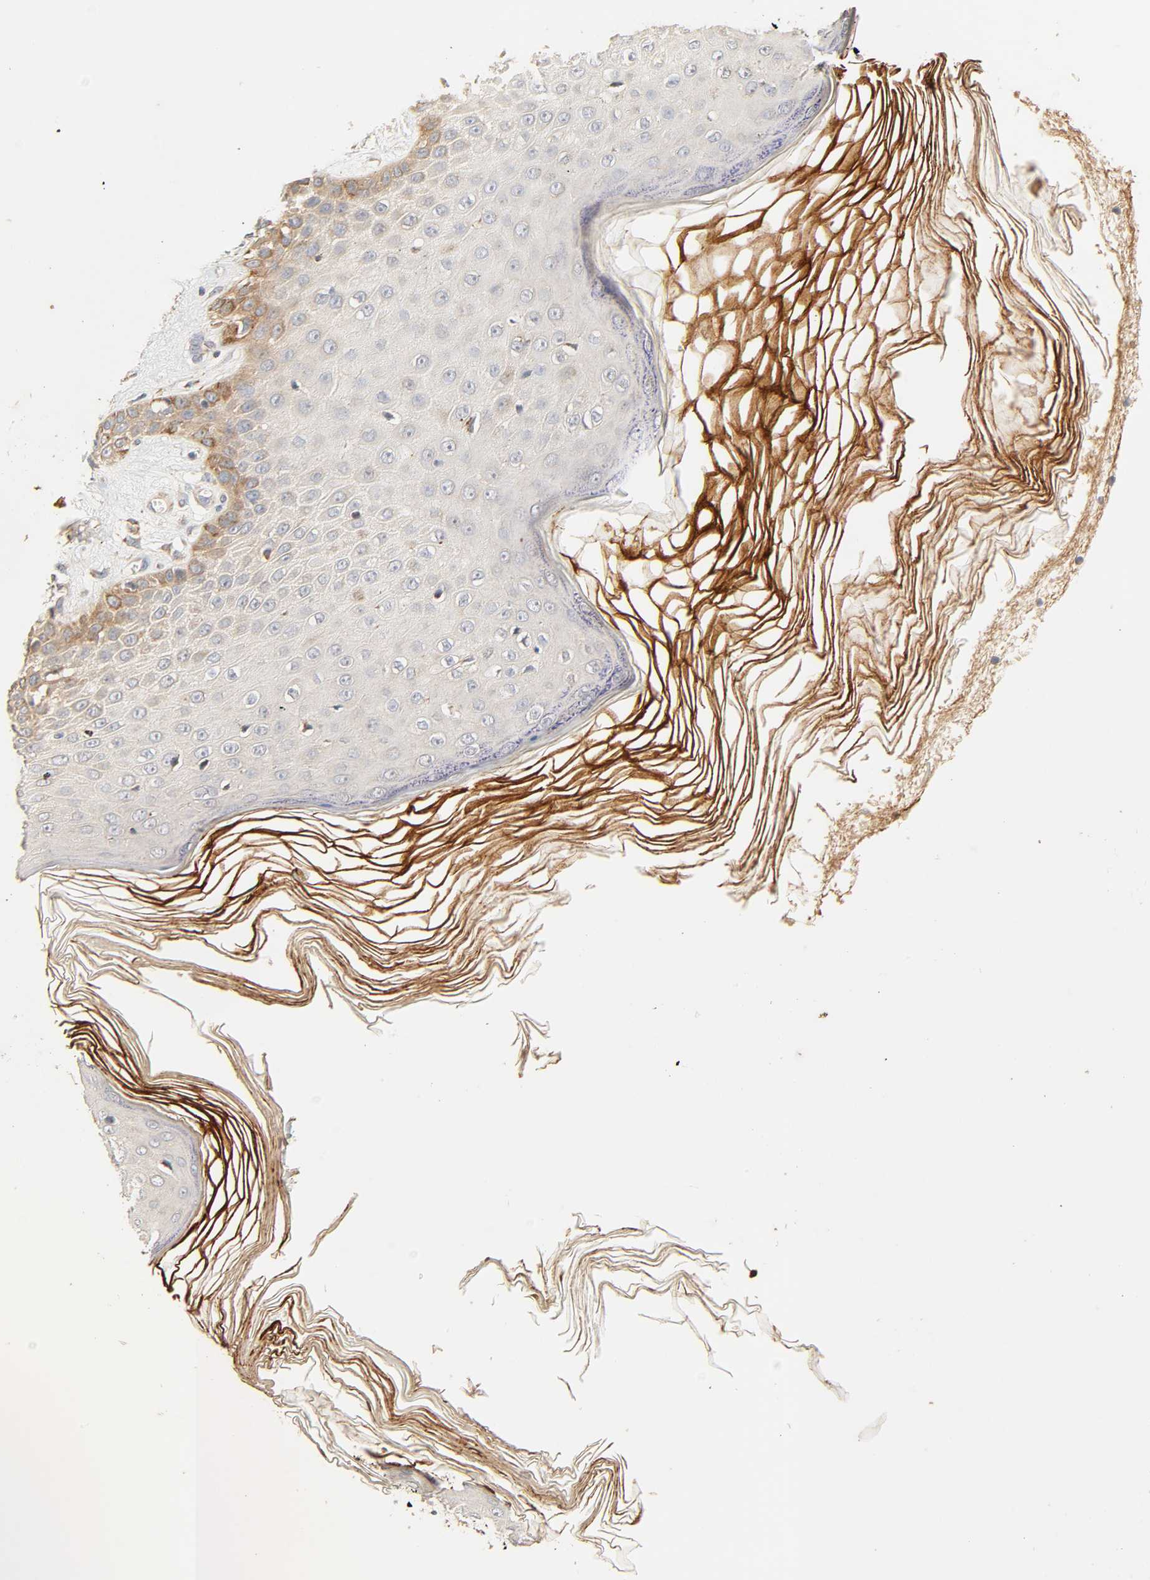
{"staining": {"intensity": "moderate", "quantity": "25%-75%", "location": "cytoplasmic/membranous"}, "tissue": "skin cancer", "cell_type": "Tumor cells", "image_type": "cancer", "snomed": [{"axis": "morphology", "description": "Squamous cell carcinoma, NOS"}, {"axis": "topography", "description": "Skin"}], "caption": "Skin cancer (squamous cell carcinoma) tissue shows moderate cytoplasmic/membranous positivity in about 25%-75% of tumor cells, visualized by immunohistochemistry.", "gene": "MAPK6", "patient": {"sex": "female", "age": 78}}